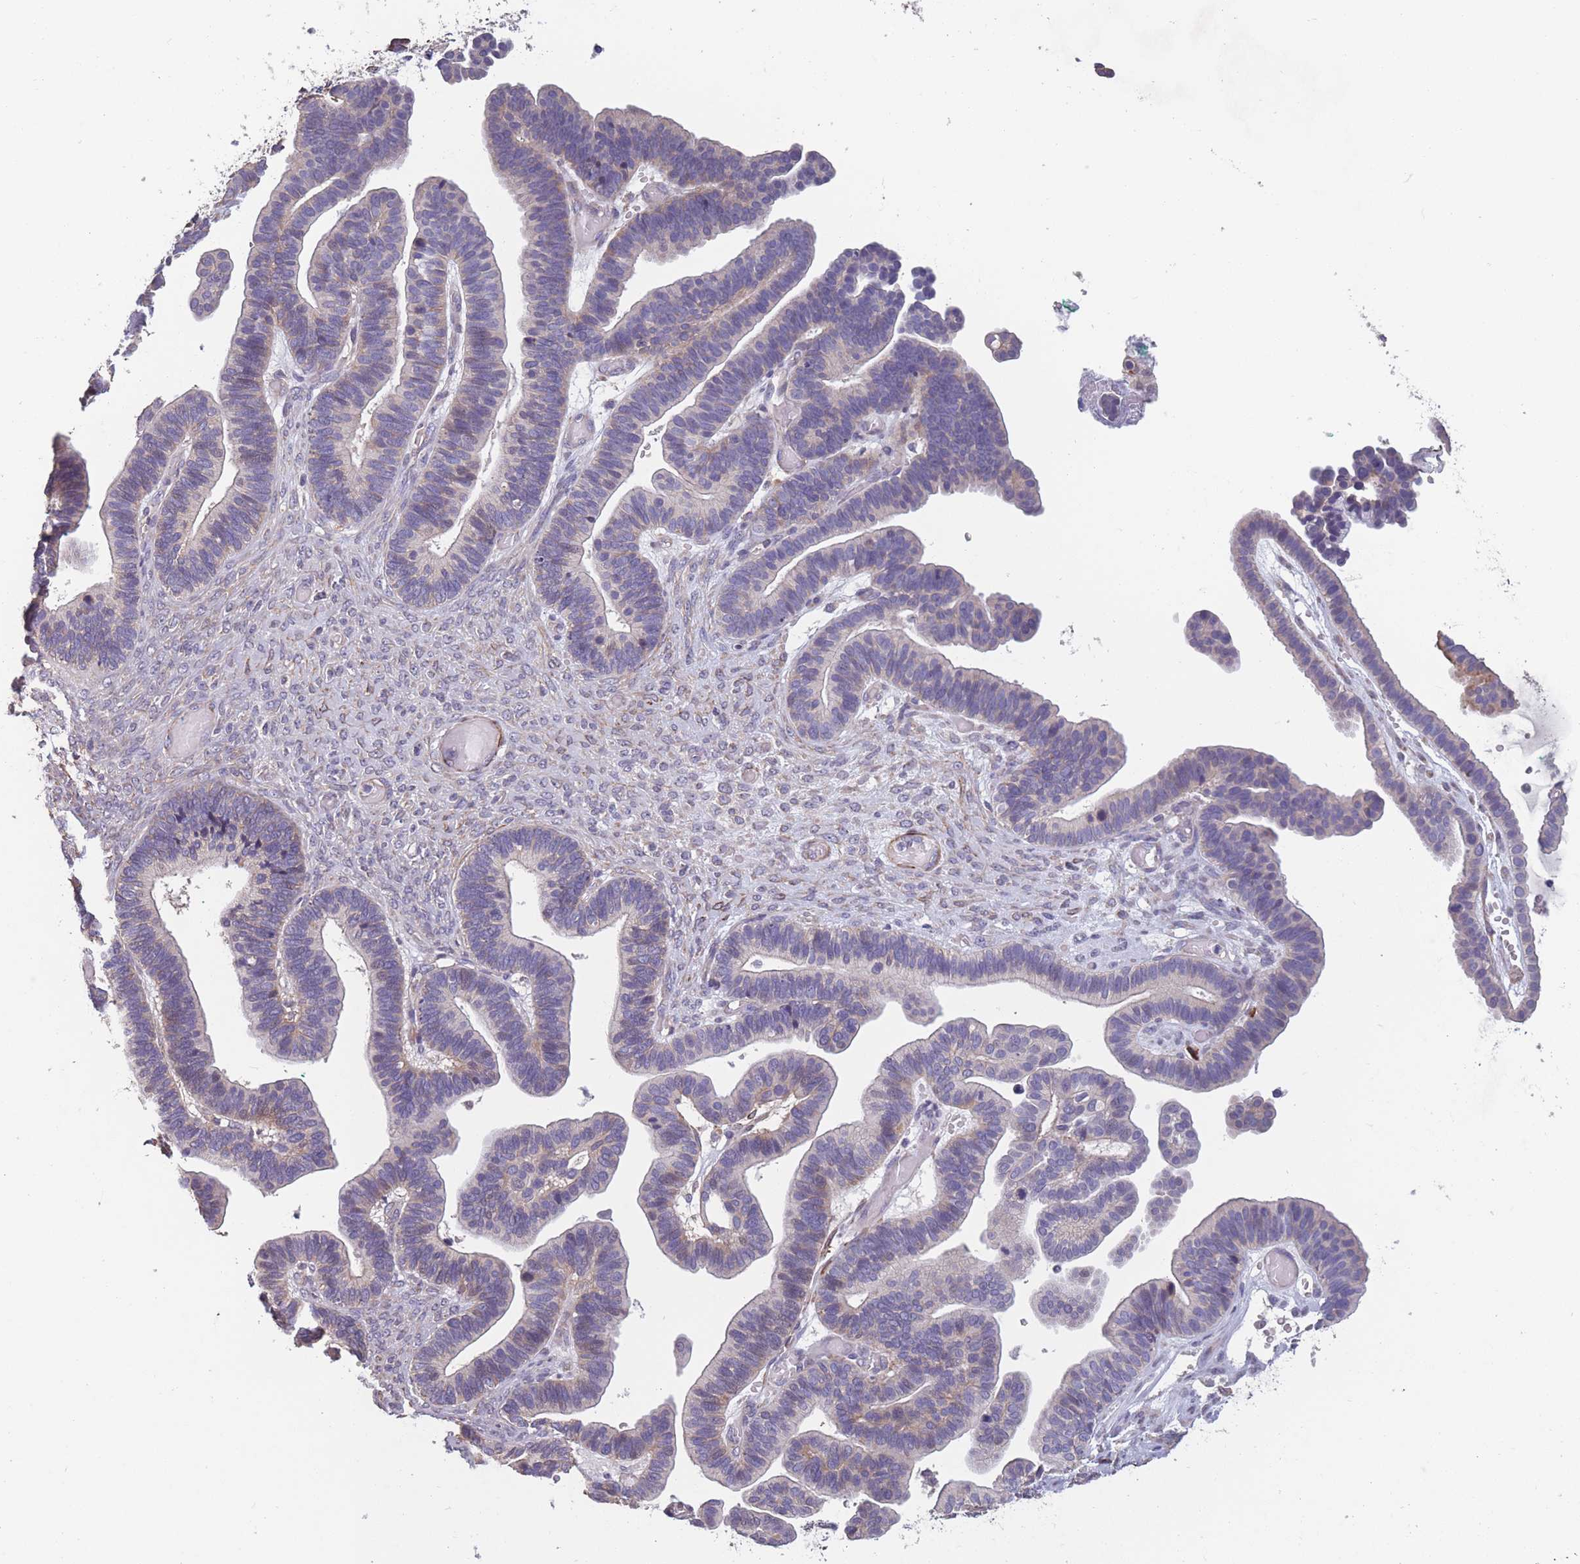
{"staining": {"intensity": "weak", "quantity": "<25%", "location": "cytoplasmic/membranous"}, "tissue": "ovarian cancer", "cell_type": "Tumor cells", "image_type": "cancer", "snomed": [{"axis": "morphology", "description": "Cystadenocarcinoma, serous, NOS"}, {"axis": "topography", "description": "Ovary"}], "caption": "The photomicrograph displays no significant positivity in tumor cells of ovarian serous cystadenocarcinoma. Brightfield microscopy of immunohistochemistry stained with DAB (3,3'-diaminobenzidine) (brown) and hematoxylin (blue), captured at high magnification.", "gene": "TOMM40L", "patient": {"sex": "female", "age": 56}}